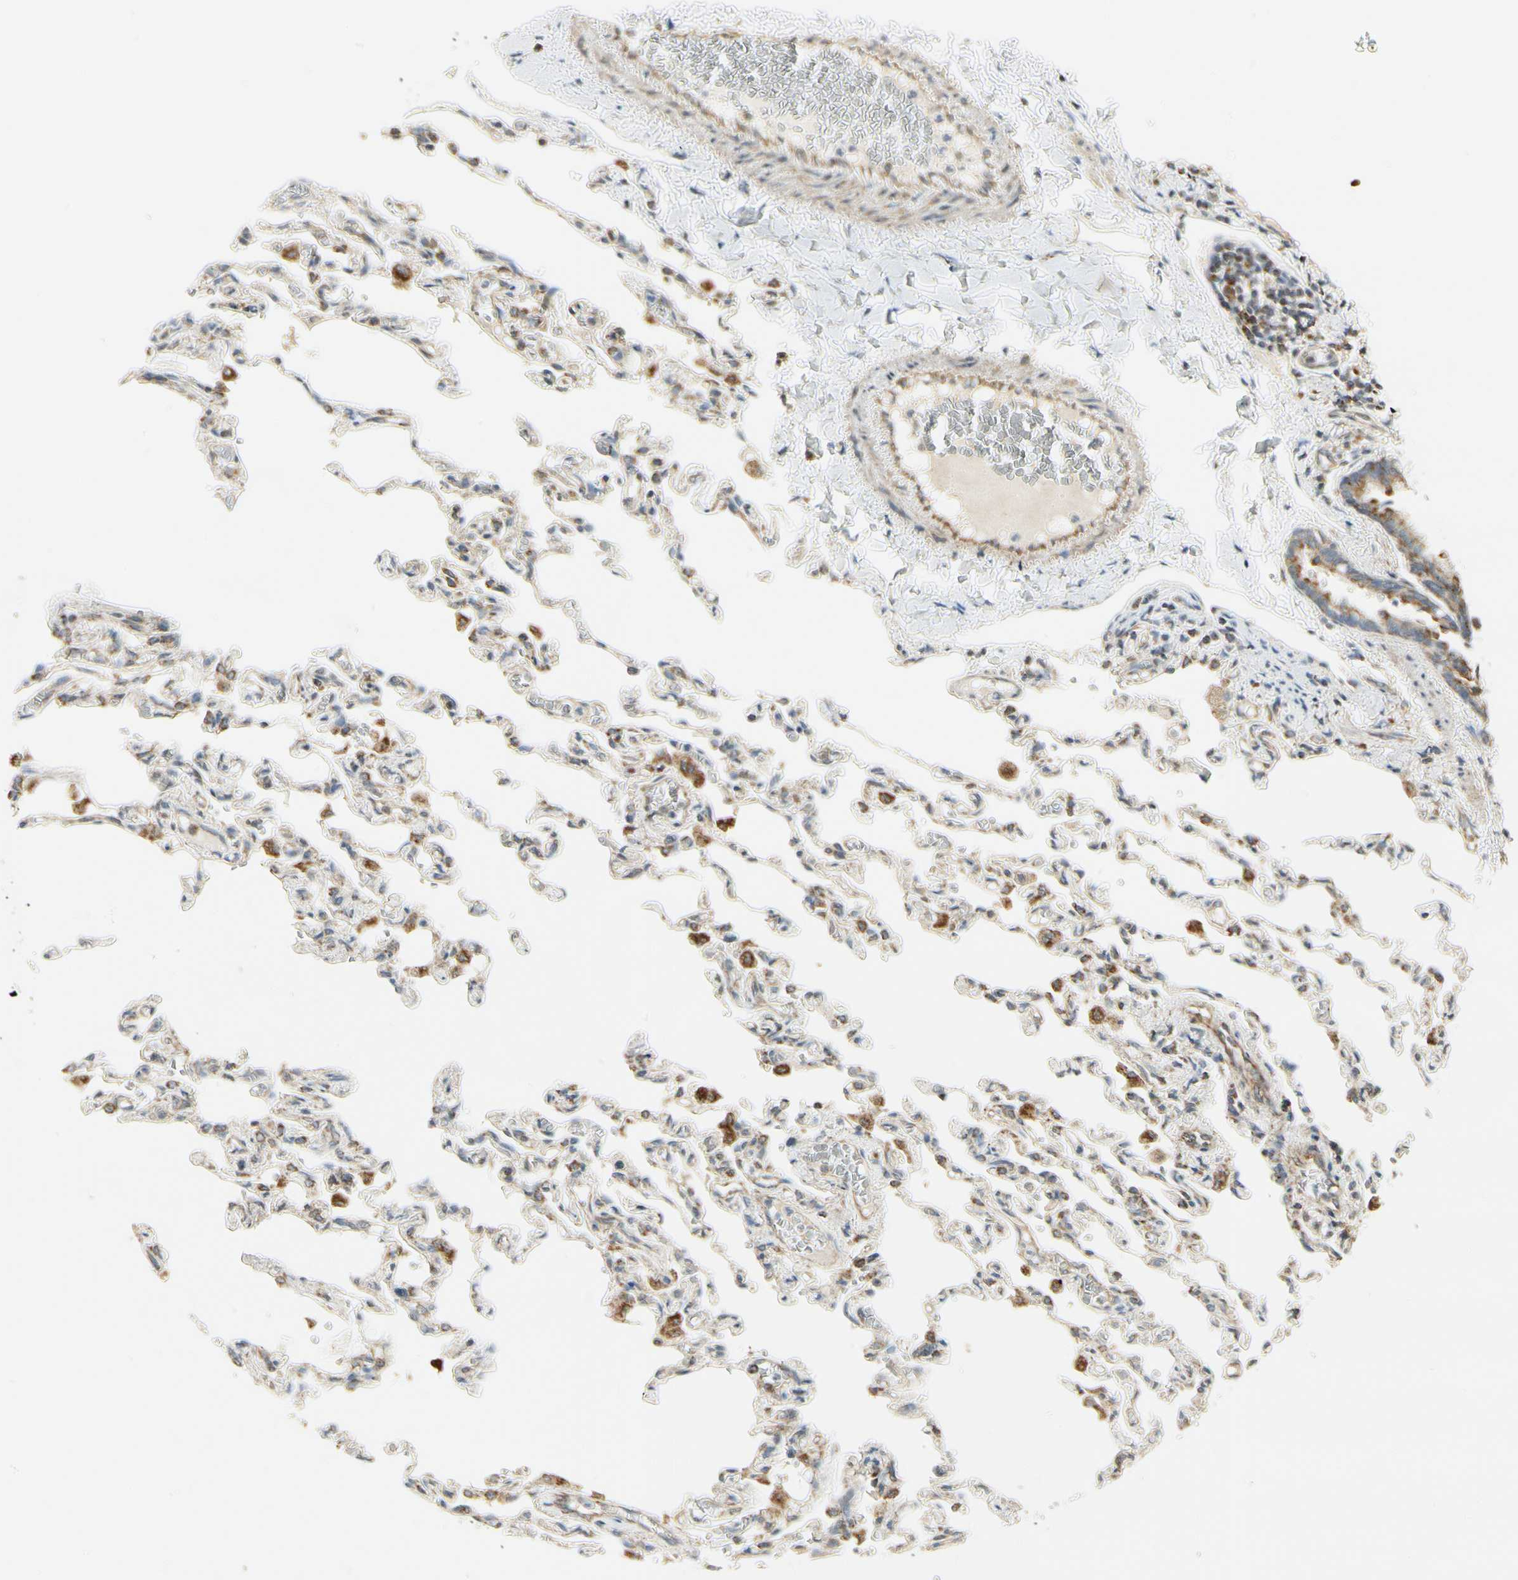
{"staining": {"intensity": "moderate", "quantity": "<25%", "location": "cytoplasmic/membranous"}, "tissue": "lung", "cell_type": "Alveolar cells", "image_type": "normal", "snomed": [{"axis": "morphology", "description": "Normal tissue, NOS"}, {"axis": "topography", "description": "Lung"}], "caption": "Alveolar cells exhibit low levels of moderate cytoplasmic/membranous expression in about <25% of cells in unremarkable lung. (DAB (3,3'-diaminobenzidine) = brown stain, brightfield microscopy at high magnification).", "gene": "EPHB3", "patient": {"sex": "male", "age": 21}}